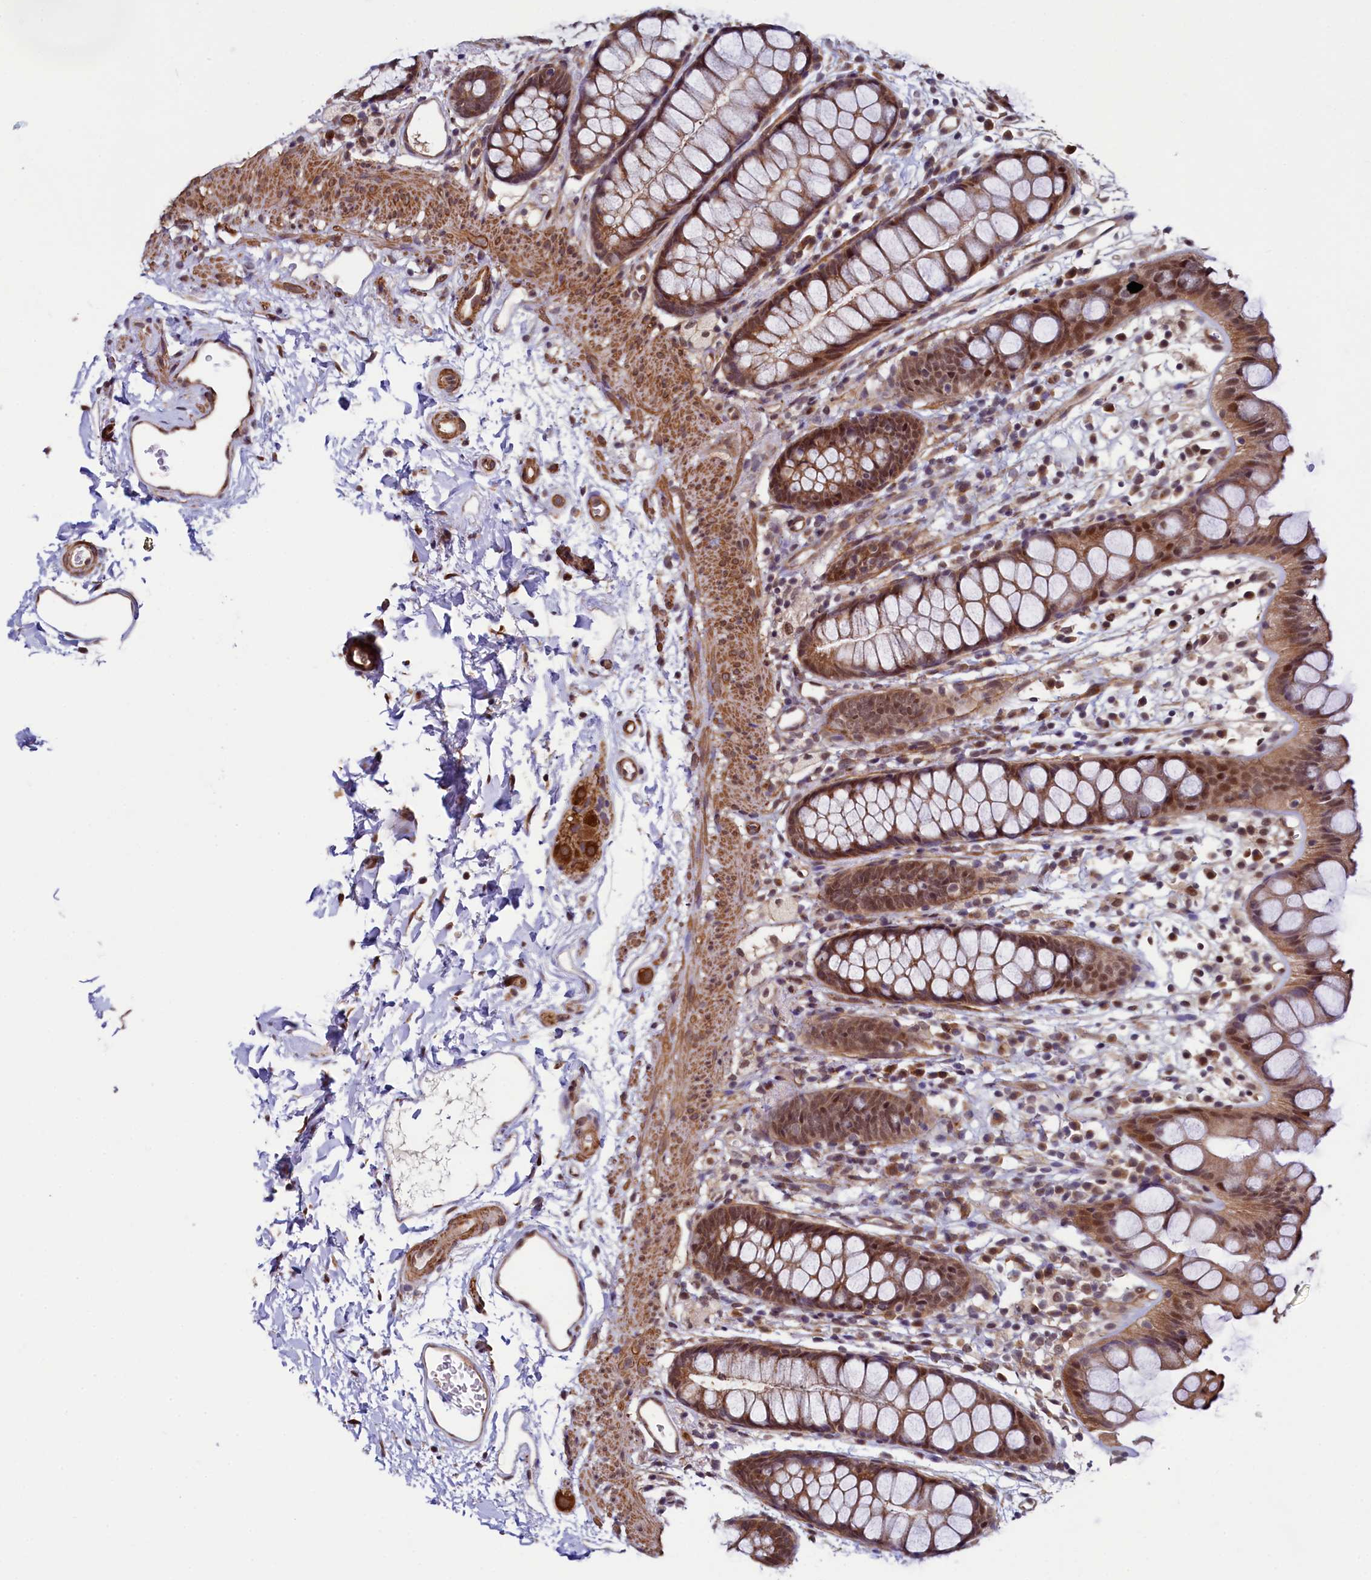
{"staining": {"intensity": "moderate", "quantity": ">75%", "location": "cytoplasmic/membranous,nuclear"}, "tissue": "rectum", "cell_type": "Glandular cells", "image_type": "normal", "snomed": [{"axis": "morphology", "description": "Normal tissue, NOS"}, {"axis": "topography", "description": "Rectum"}], "caption": "DAB (3,3'-diaminobenzidine) immunohistochemical staining of normal human rectum exhibits moderate cytoplasmic/membranous,nuclear protein staining in about >75% of glandular cells.", "gene": "LEO1", "patient": {"sex": "female", "age": 65}}